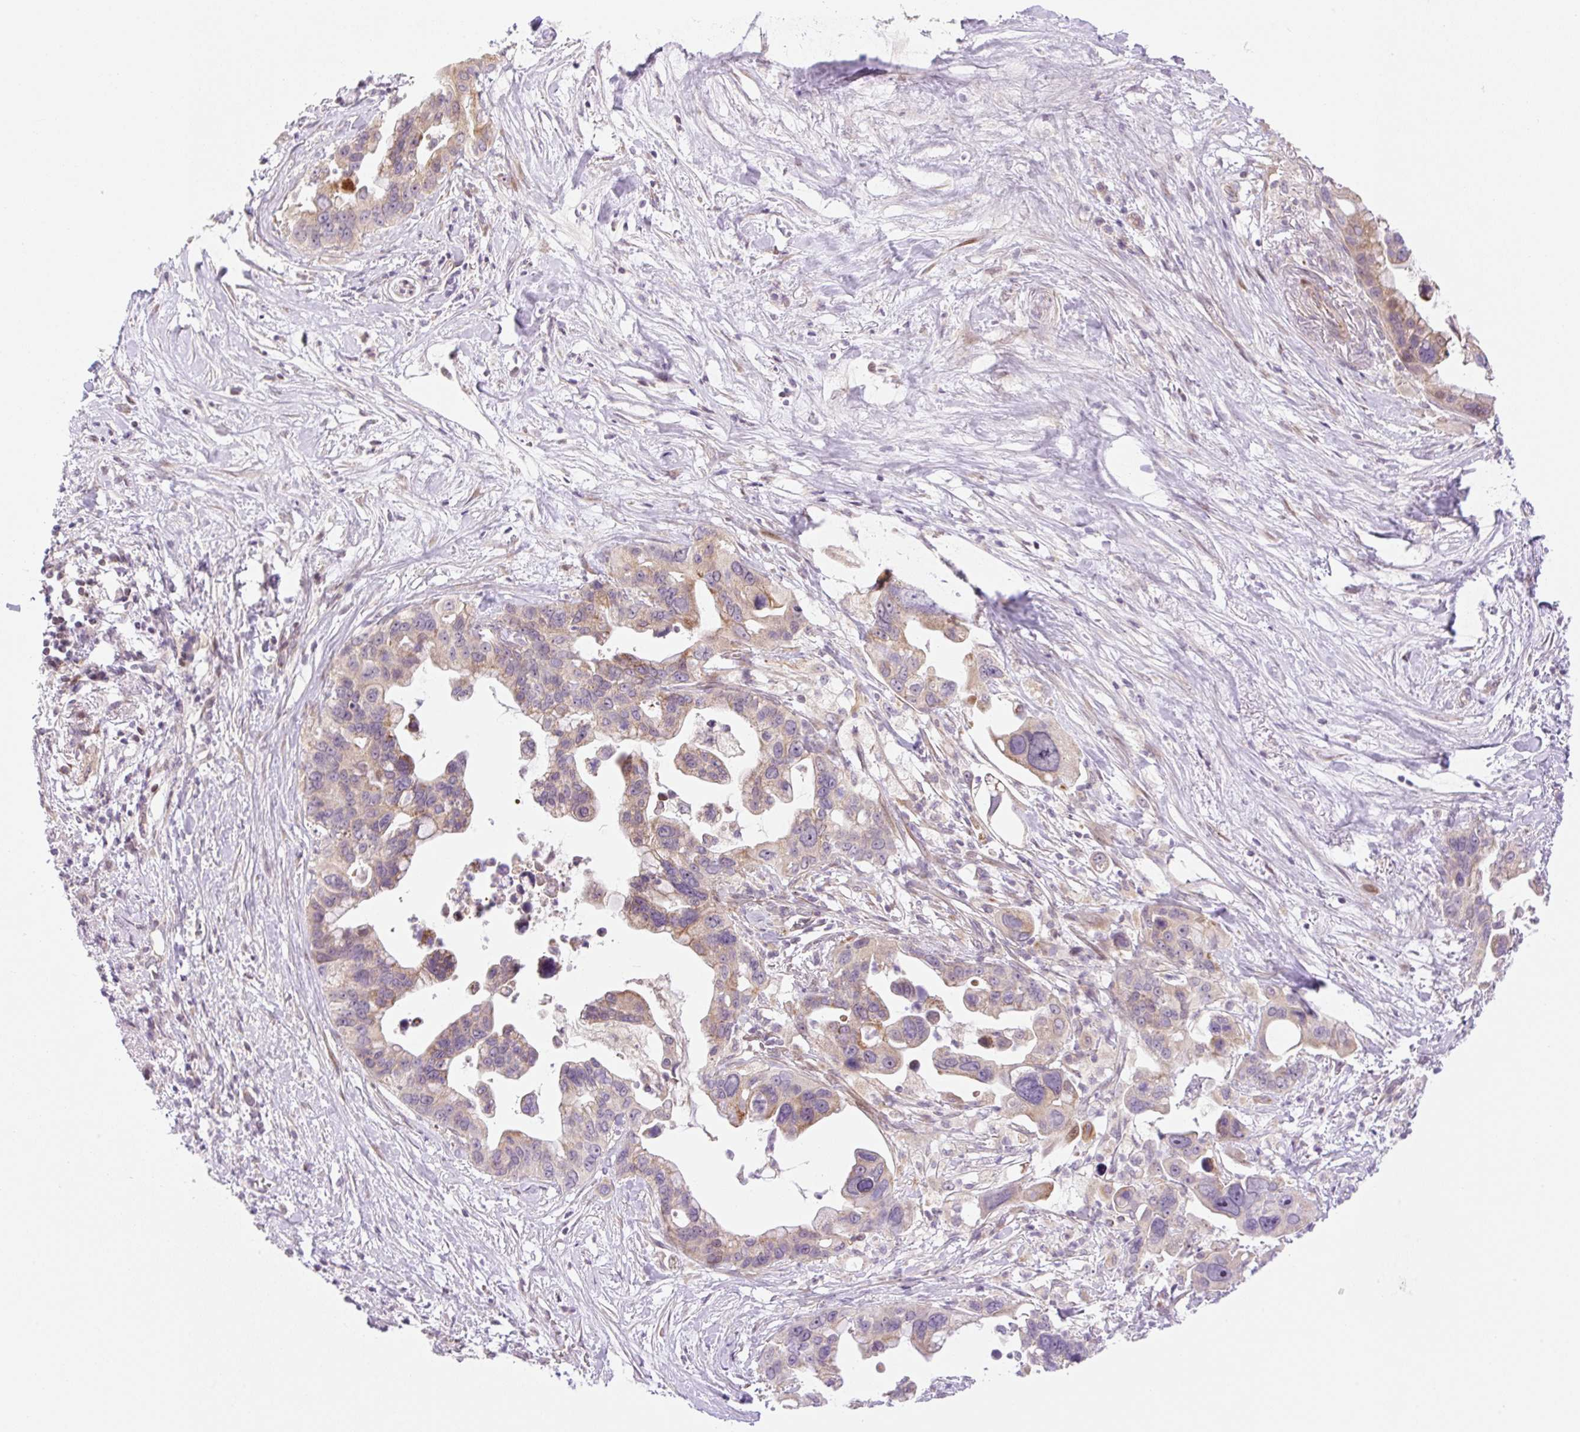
{"staining": {"intensity": "moderate", "quantity": "25%-75%", "location": "cytoplasmic/membranous"}, "tissue": "pancreatic cancer", "cell_type": "Tumor cells", "image_type": "cancer", "snomed": [{"axis": "morphology", "description": "Adenocarcinoma, NOS"}, {"axis": "topography", "description": "Pancreas"}], "caption": "An image showing moderate cytoplasmic/membranous staining in approximately 25%-75% of tumor cells in adenocarcinoma (pancreatic), as visualized by brown immunohistochemical staining.", "gene": "ZNF394", "patient": {"sex": "female", "age": 83}}